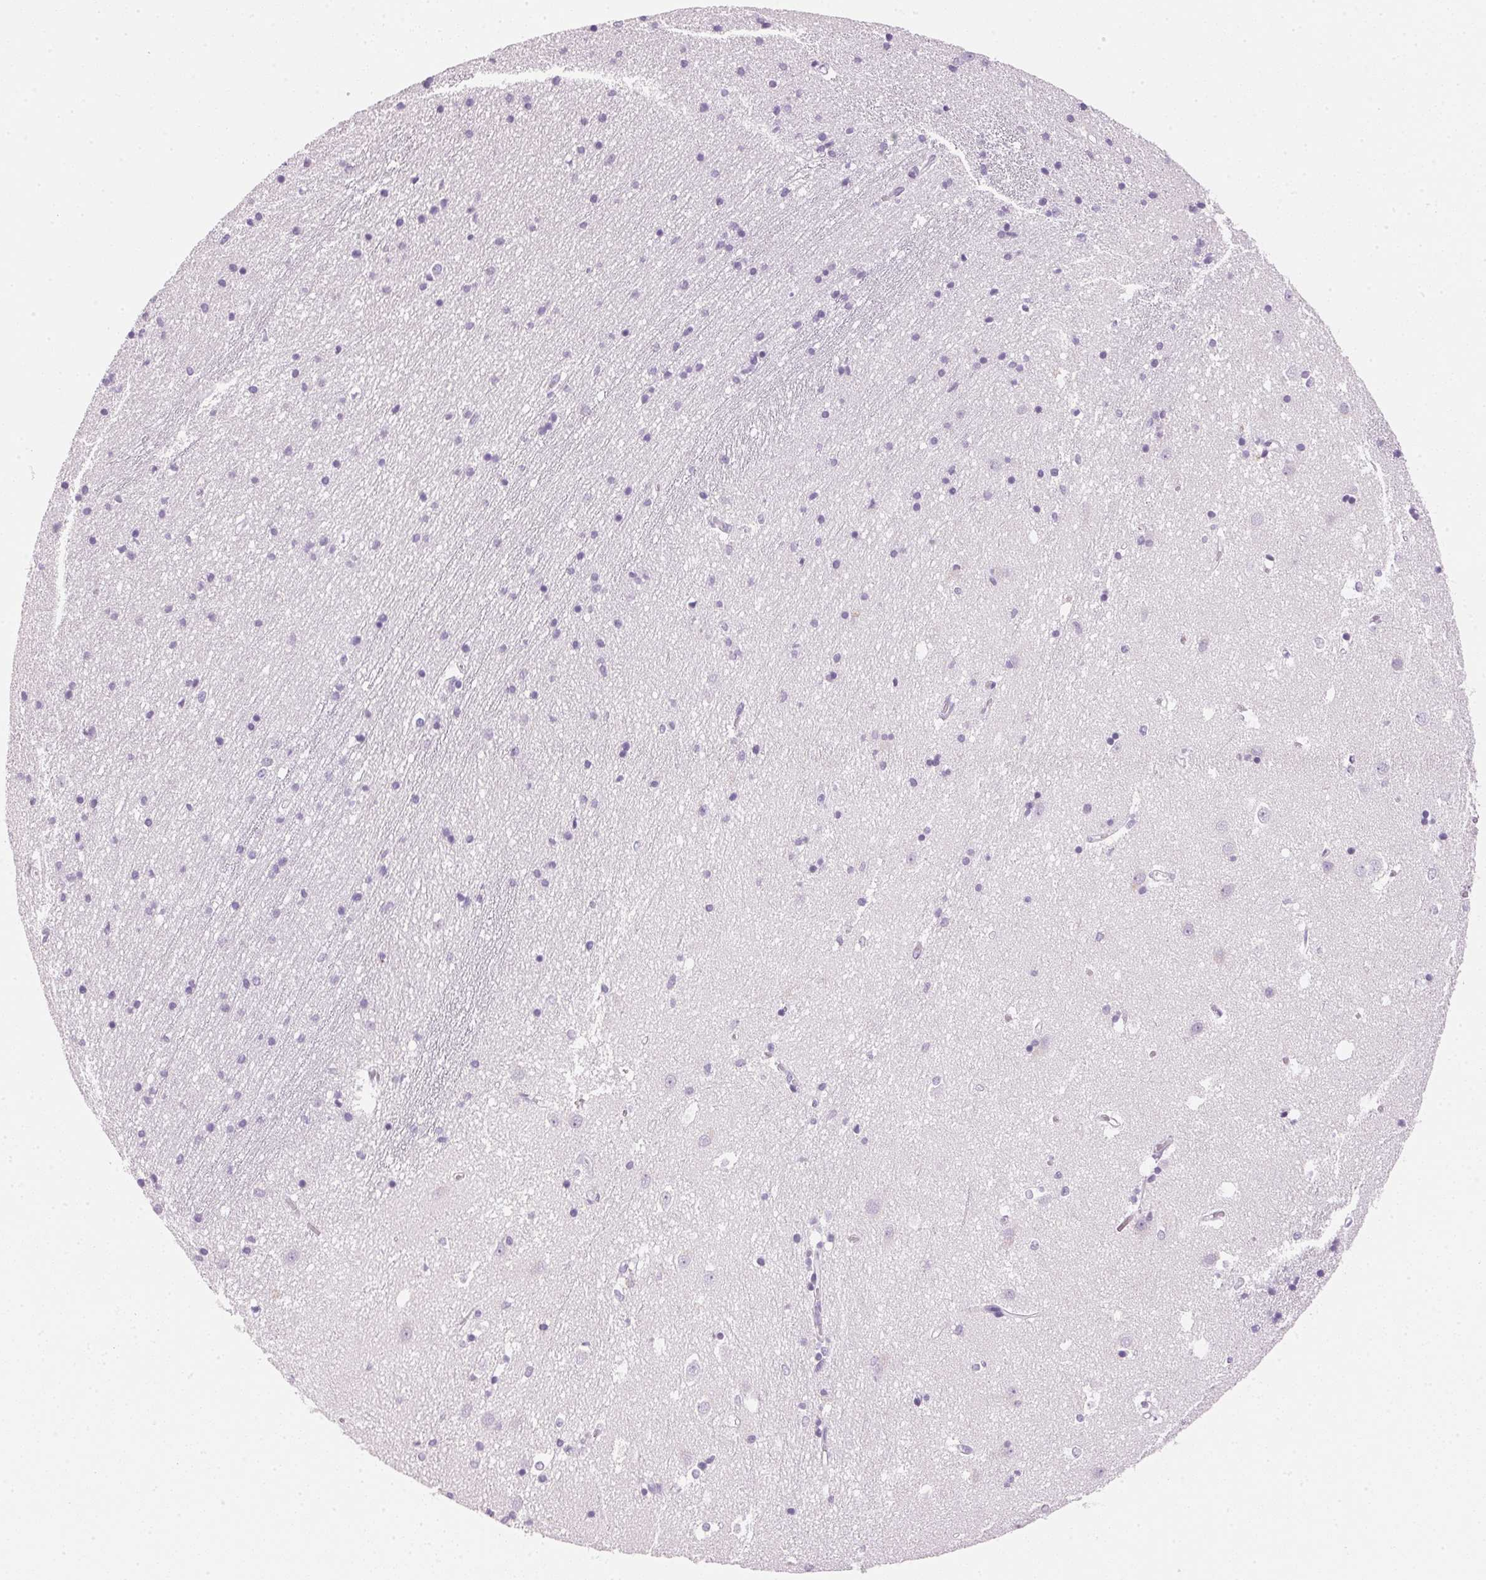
{"staining": {"intensity": "negative", "quantity": "none", "location": "none"}, "tissue": "caudate", "cell_type": "Glial cells", "image_type": "normal", "snomed": [{"axis": "morphology", "description": "Normal tissue, NOS"}, {"axis": "topography", "description": "Lateral ventricle wall"}], "caption": "An image of human caudate is negative for staining in glial cells. The staining is performed using DAB brown chromogen with nuclei counter-stained in using hematoxylin.", "gene": "IGFBP1", "patient": {"sex": "male", "age": 54}}